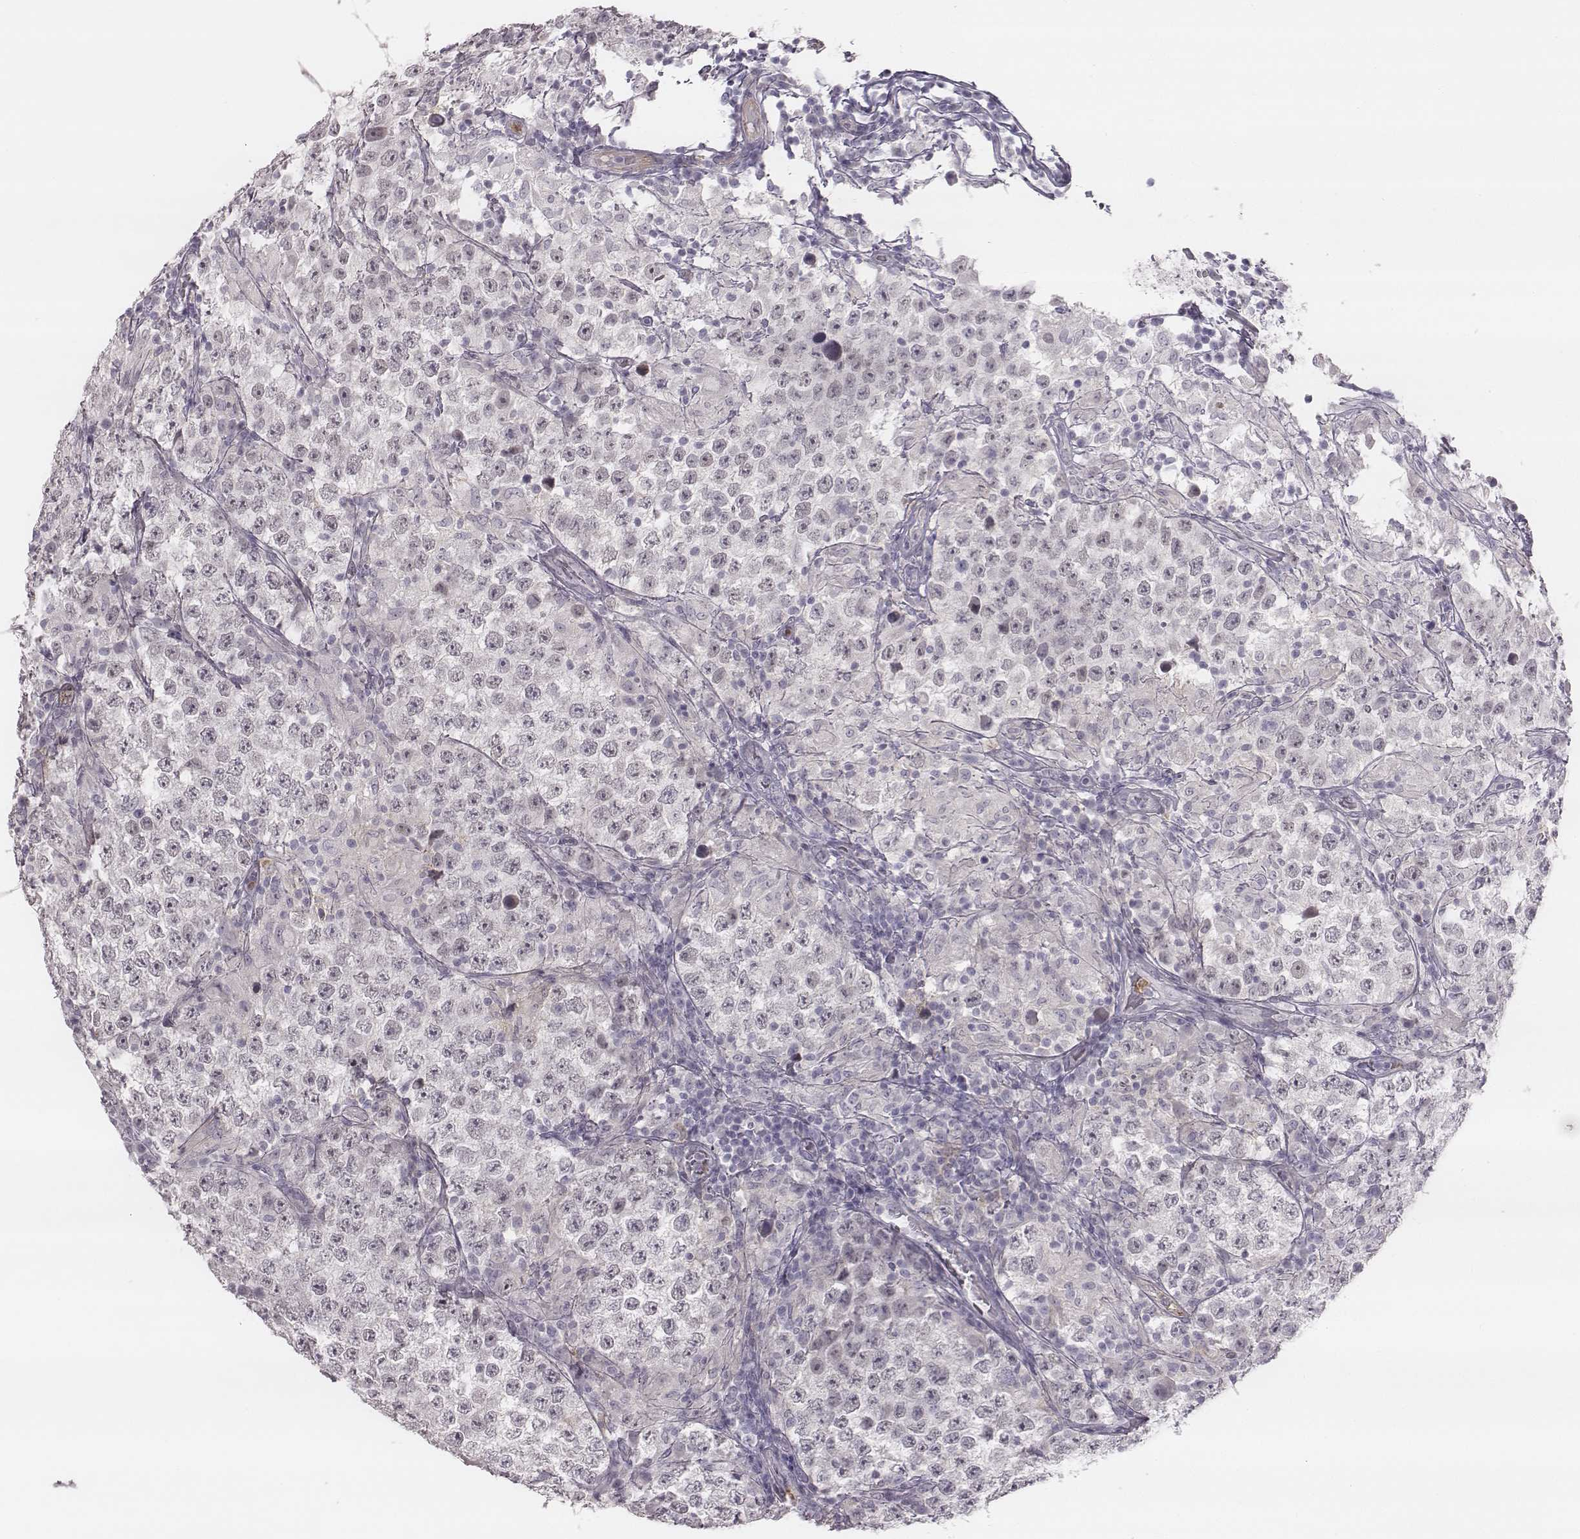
{"staining": {"intensity": "negative", "quantity": "none", "location": "none"}, "tissue": "testis cancer", "cell_type": "Tumor cells", "image_type": "cancer", "snomed": [{"axis": "morphology", "description": "Seminoma, NOS"}, {"axis": "morphology", "description": "Carcinoma, Embryonal, NOS"}, {"axis": "topography", "description": "Testis"}], "caption": "This is an immunohistochemistry (IHC) histopathology image of testis cancer (seminoma). There is no expression in tumor cells.", "gene": "KCNJ12", "patient": {"sex": "male", "age": 41}}